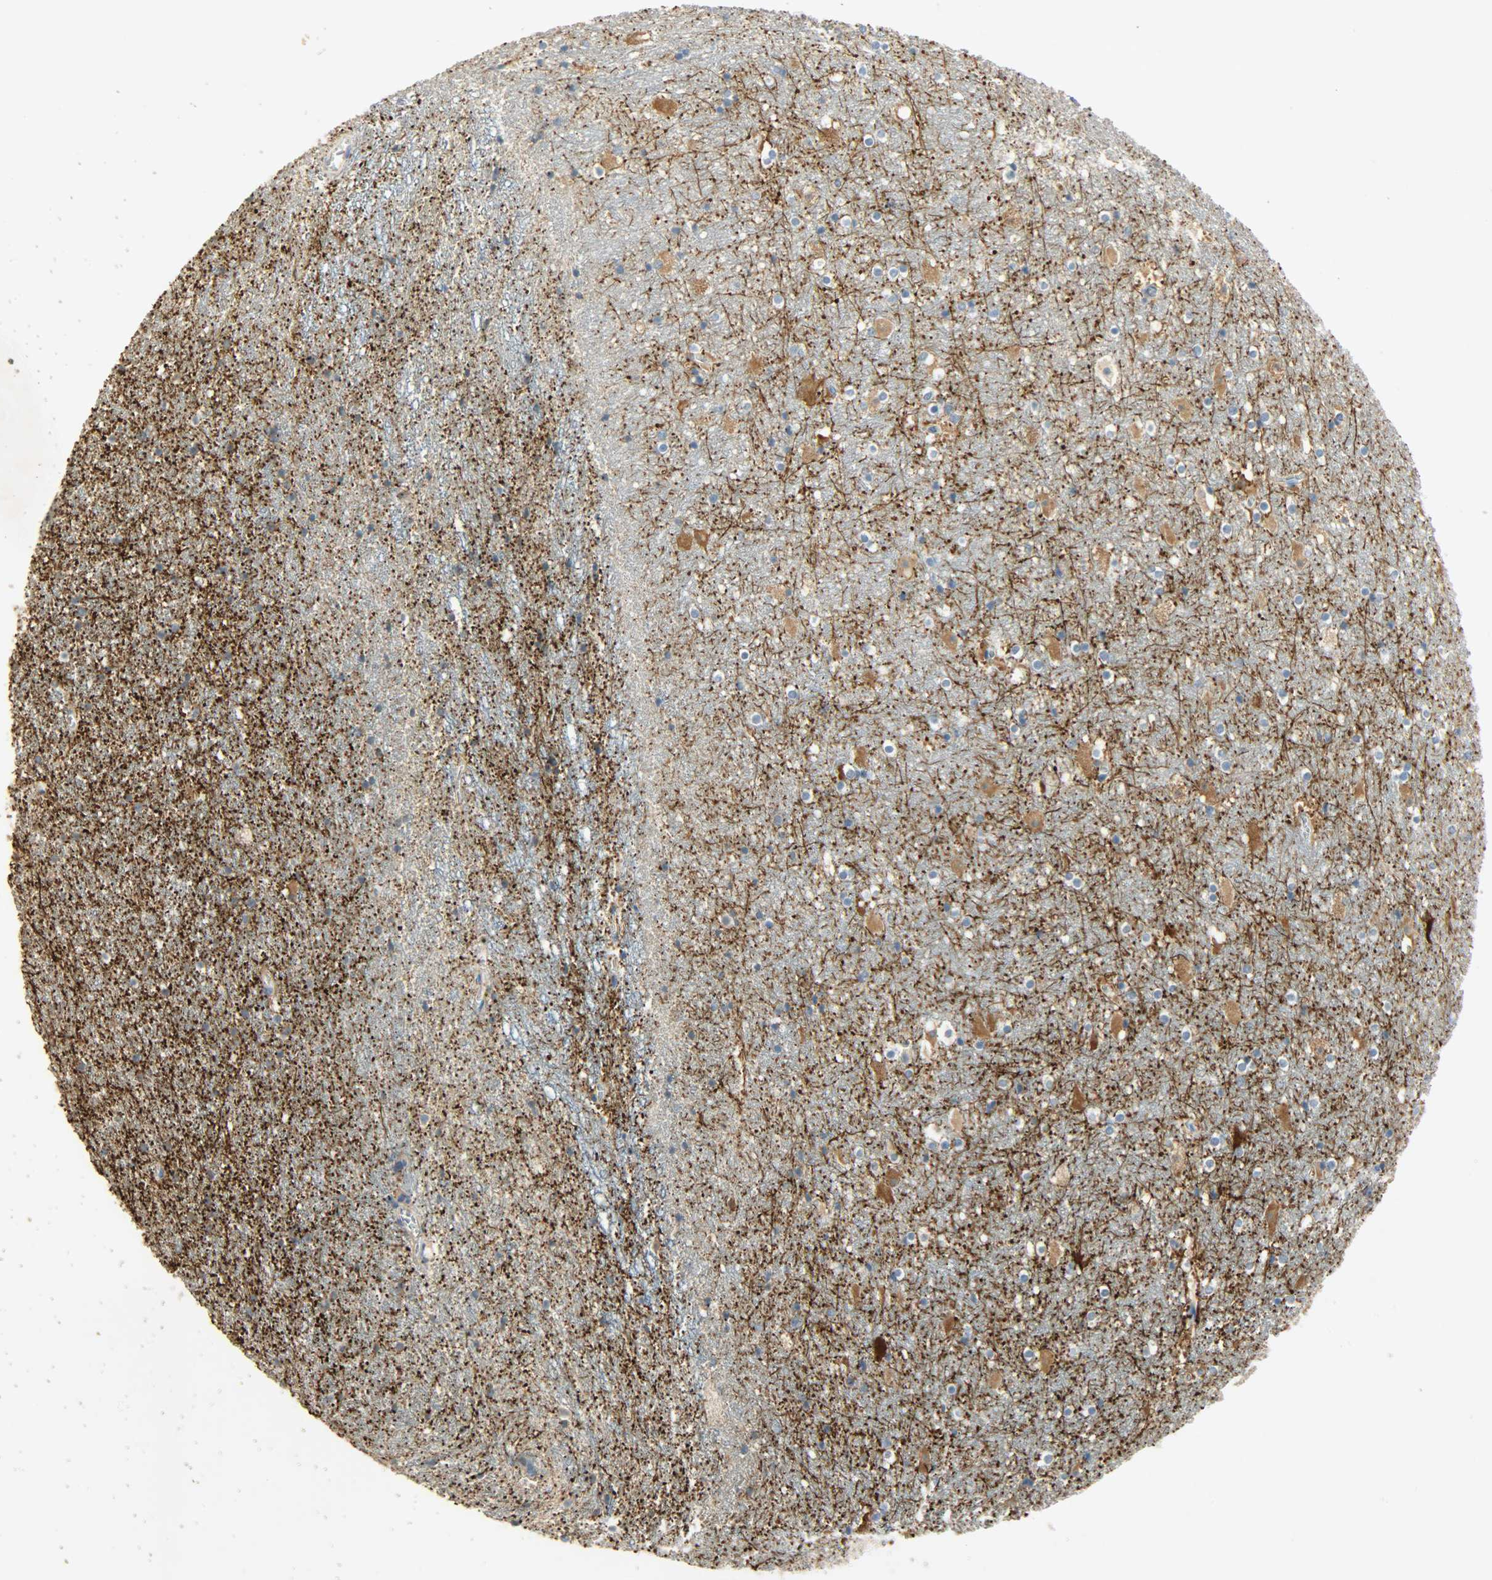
{"staining": {"intensity": "moderate", "quantity": "<25%", "location": "cytoplasmic/membranous"}, "tissue": "hippocampus", "cell_type": "Glial cells", "image_type": "normal", "snomed": [{"axis": "morphology", "description": "Normal tissue, NOS"}, {"axis": "topography", "description": "Hippocampus"}], "caption": "Brown immunohistochemical staining in unremarkable hippocampus demonstrates moderate cytoplasmic/membranous positivity in approximately <25% of glial cells. Ihc stains the protein in brown and the nuclei are stained blue.", "gene": "DSG2", "patient": {"sex": "male", "age": 45}}